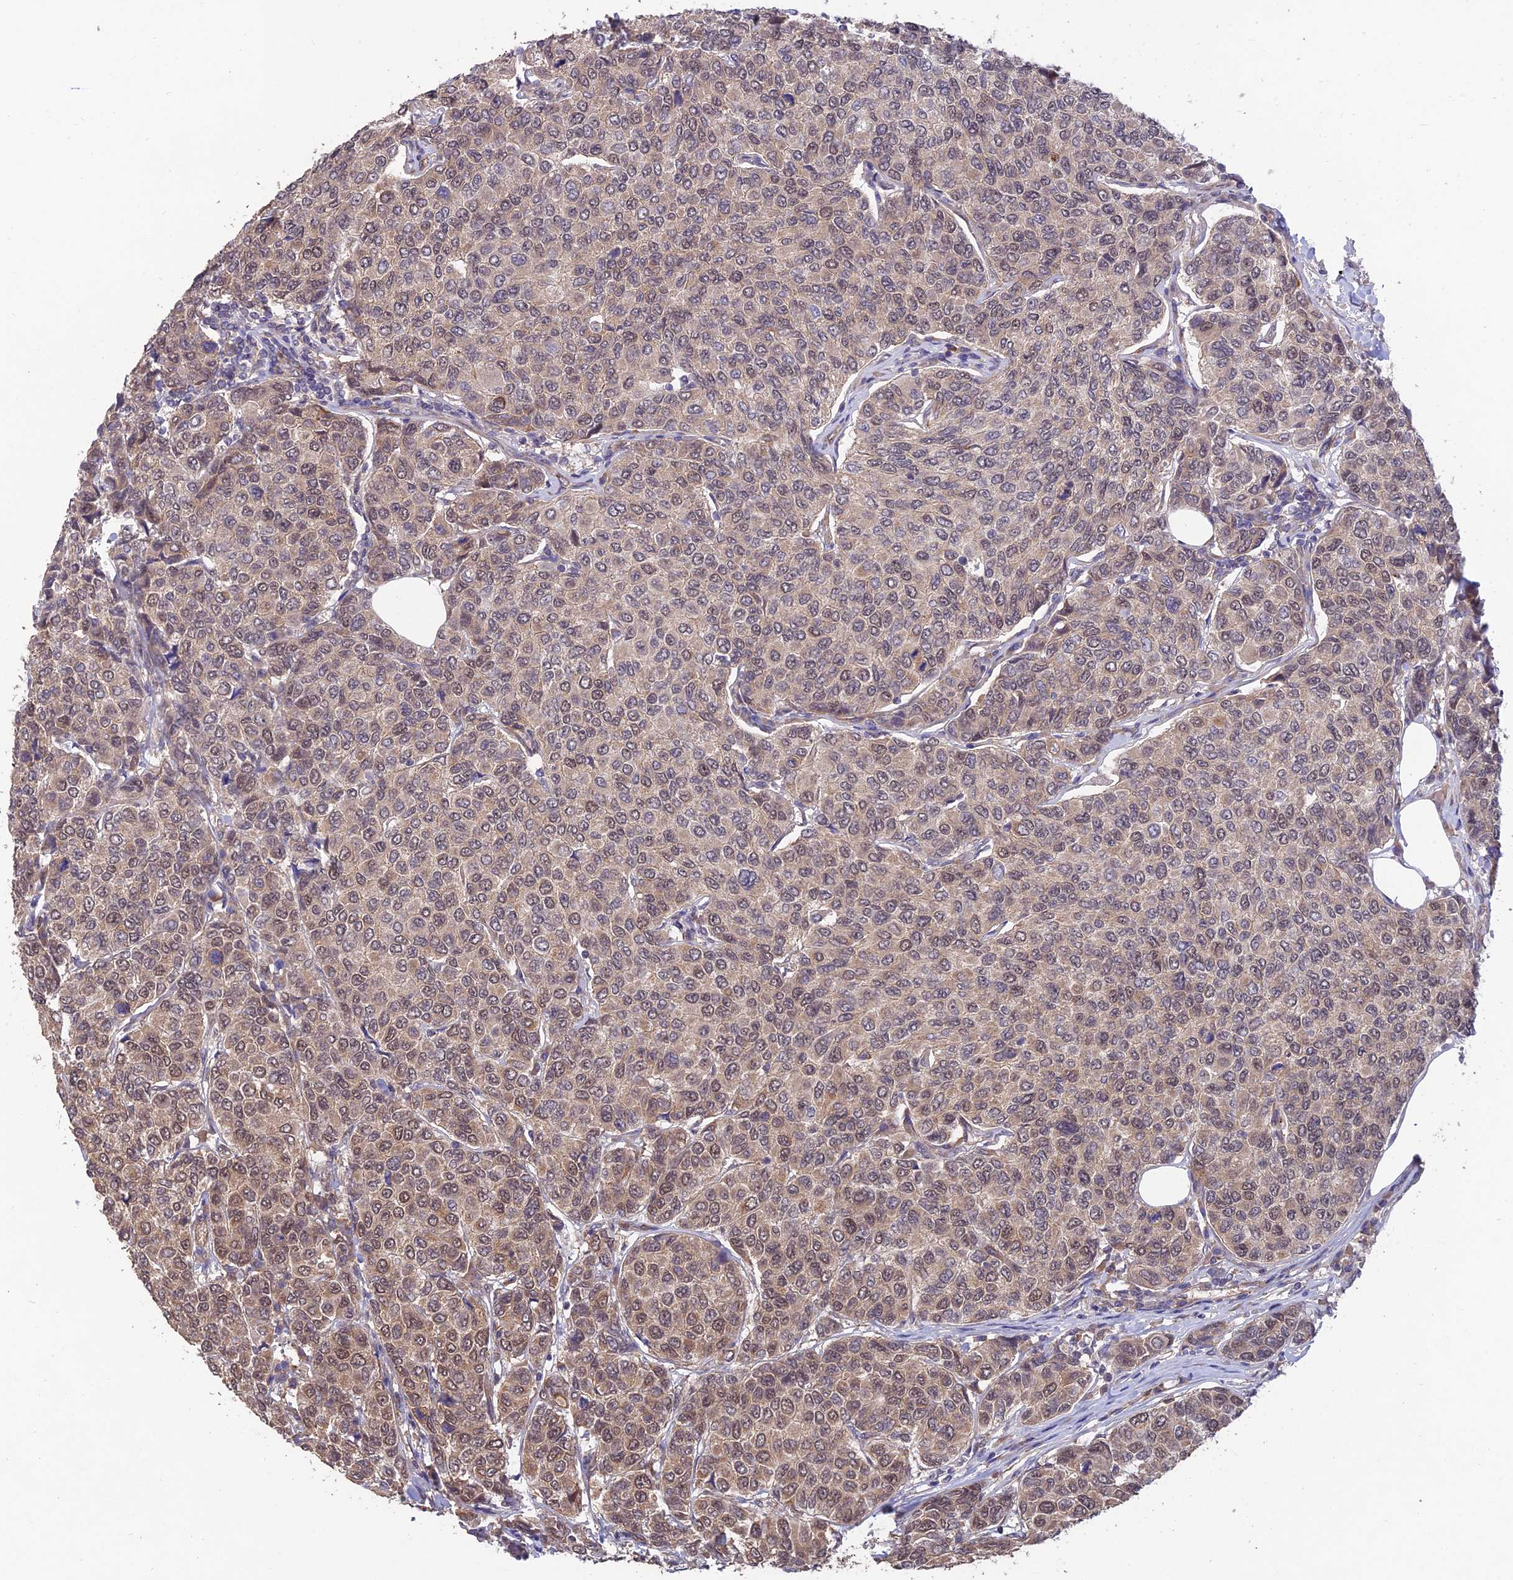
{"staining": {"intensity": "weak", "quantity": "25%-75%", "location": "cytoplasmic/membranous,nuclear"}, "tissue": "breast cancer", "cell_type": "Tumor cells", "image_type": "cancer", "snomed": [{"axis": "morphology", "description": "Duct carcinoma"}, {"axis": "topography", "description": "Breast"}], "caption": "Immunohistochemistry (DAB (3,3'-diaminobenzidine)) staining of infiltrating ductal carcinoma (breast) shows weak cytoplasmic/membranous and nuclear protein staining in approximately 25%-75% of tumor cells.", "gene": "PAGR1", "patient": {"sex": "female", "age": 55}}